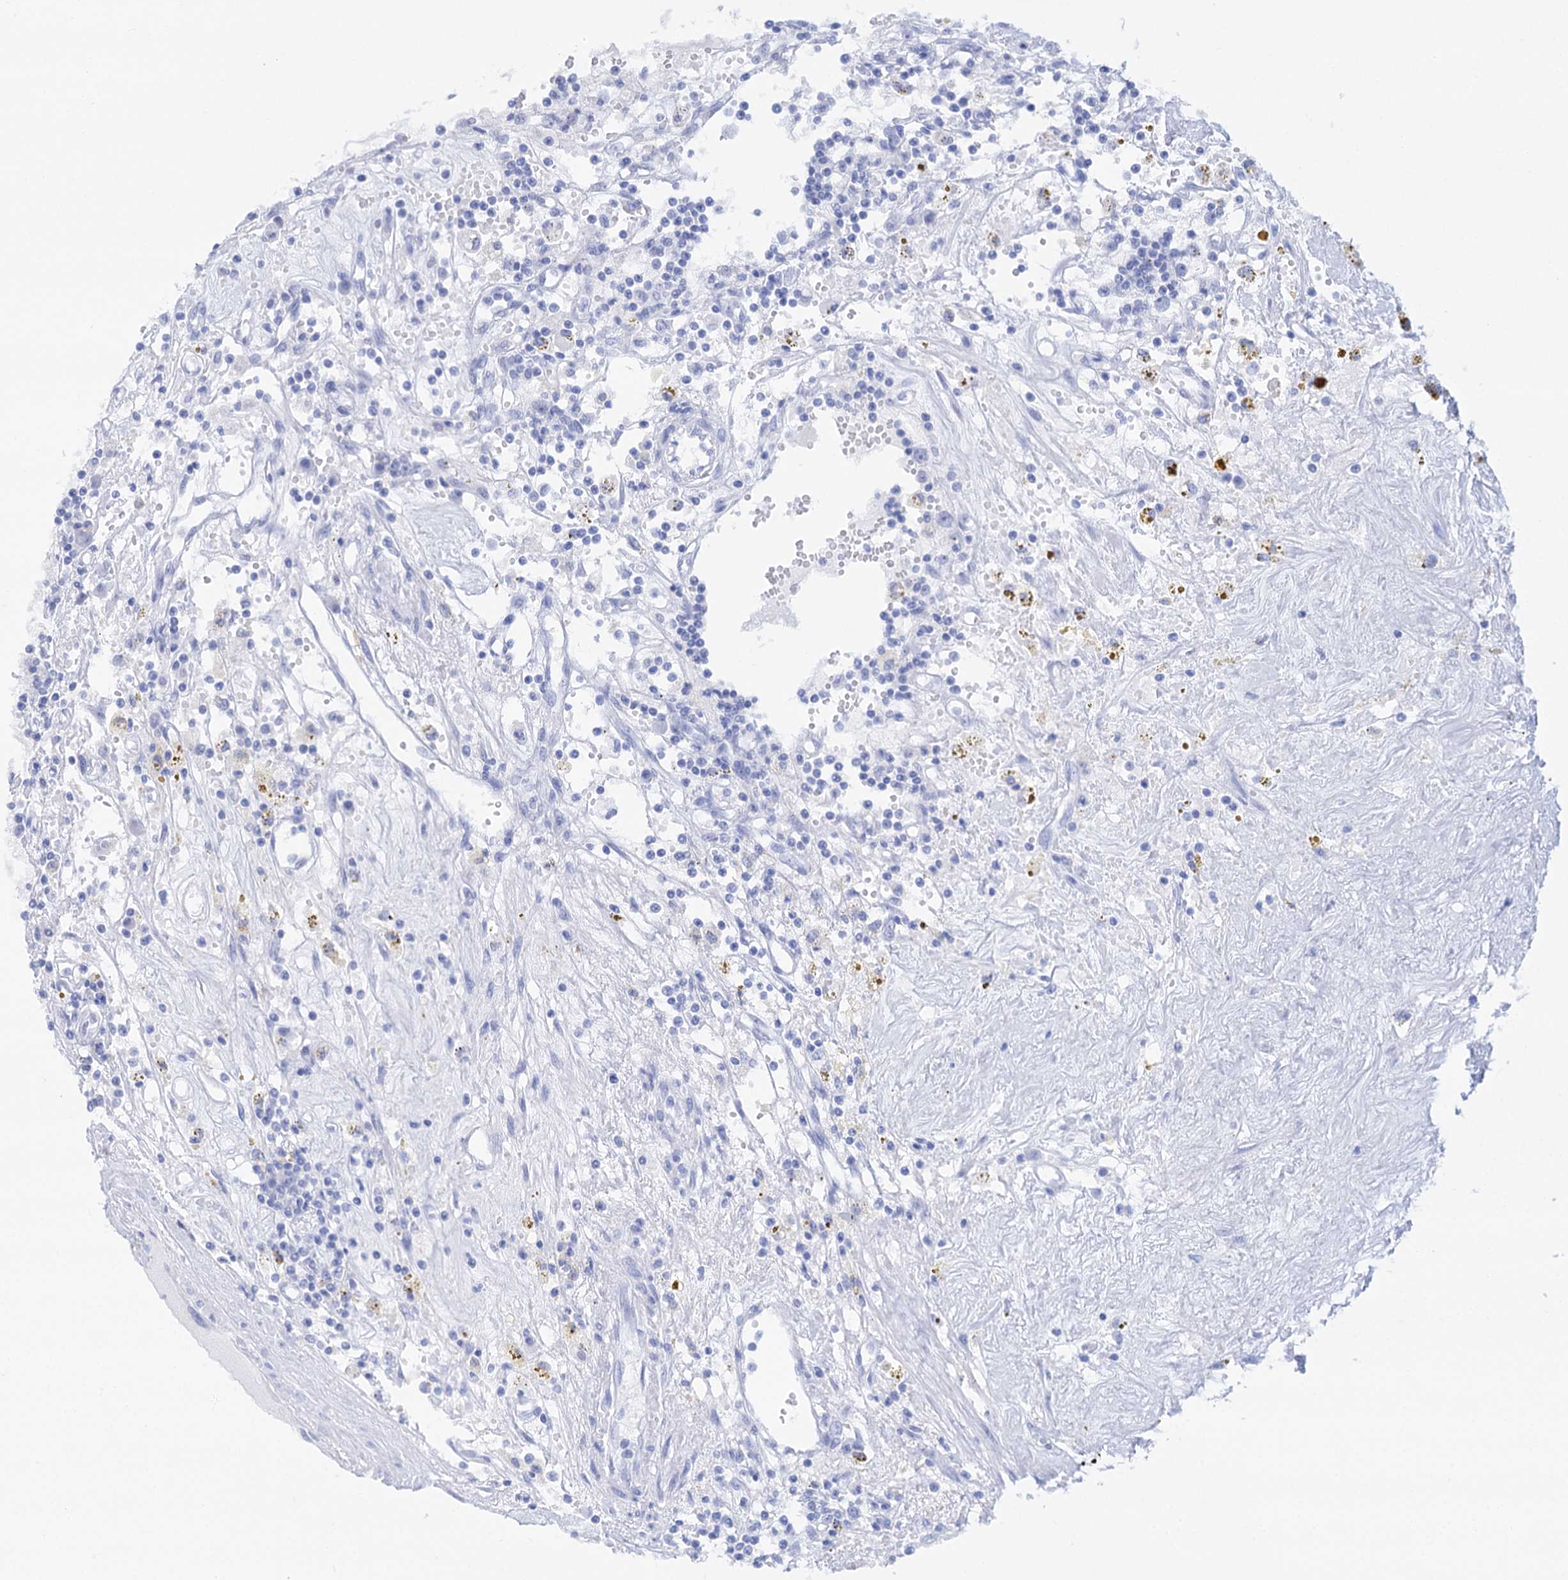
{"staining": {"intensity": "negative", "quantity": "none", "location": "none"}, "tissue": "renal cancer", "cell_type": "Tumor cells", "image_type": "cancer", "snomed": [{"axis": "morphology", "description": "Adenocarcinoma, NOS"}, {"axis": "topography", "description": "Kidney"}], "caption": "Immunohistochemistry of adenocarcinoma (renal) reveals no staining in tumor cells.", "gene": "FBXW8", "patient": {"sex": "male", "age": 56}}